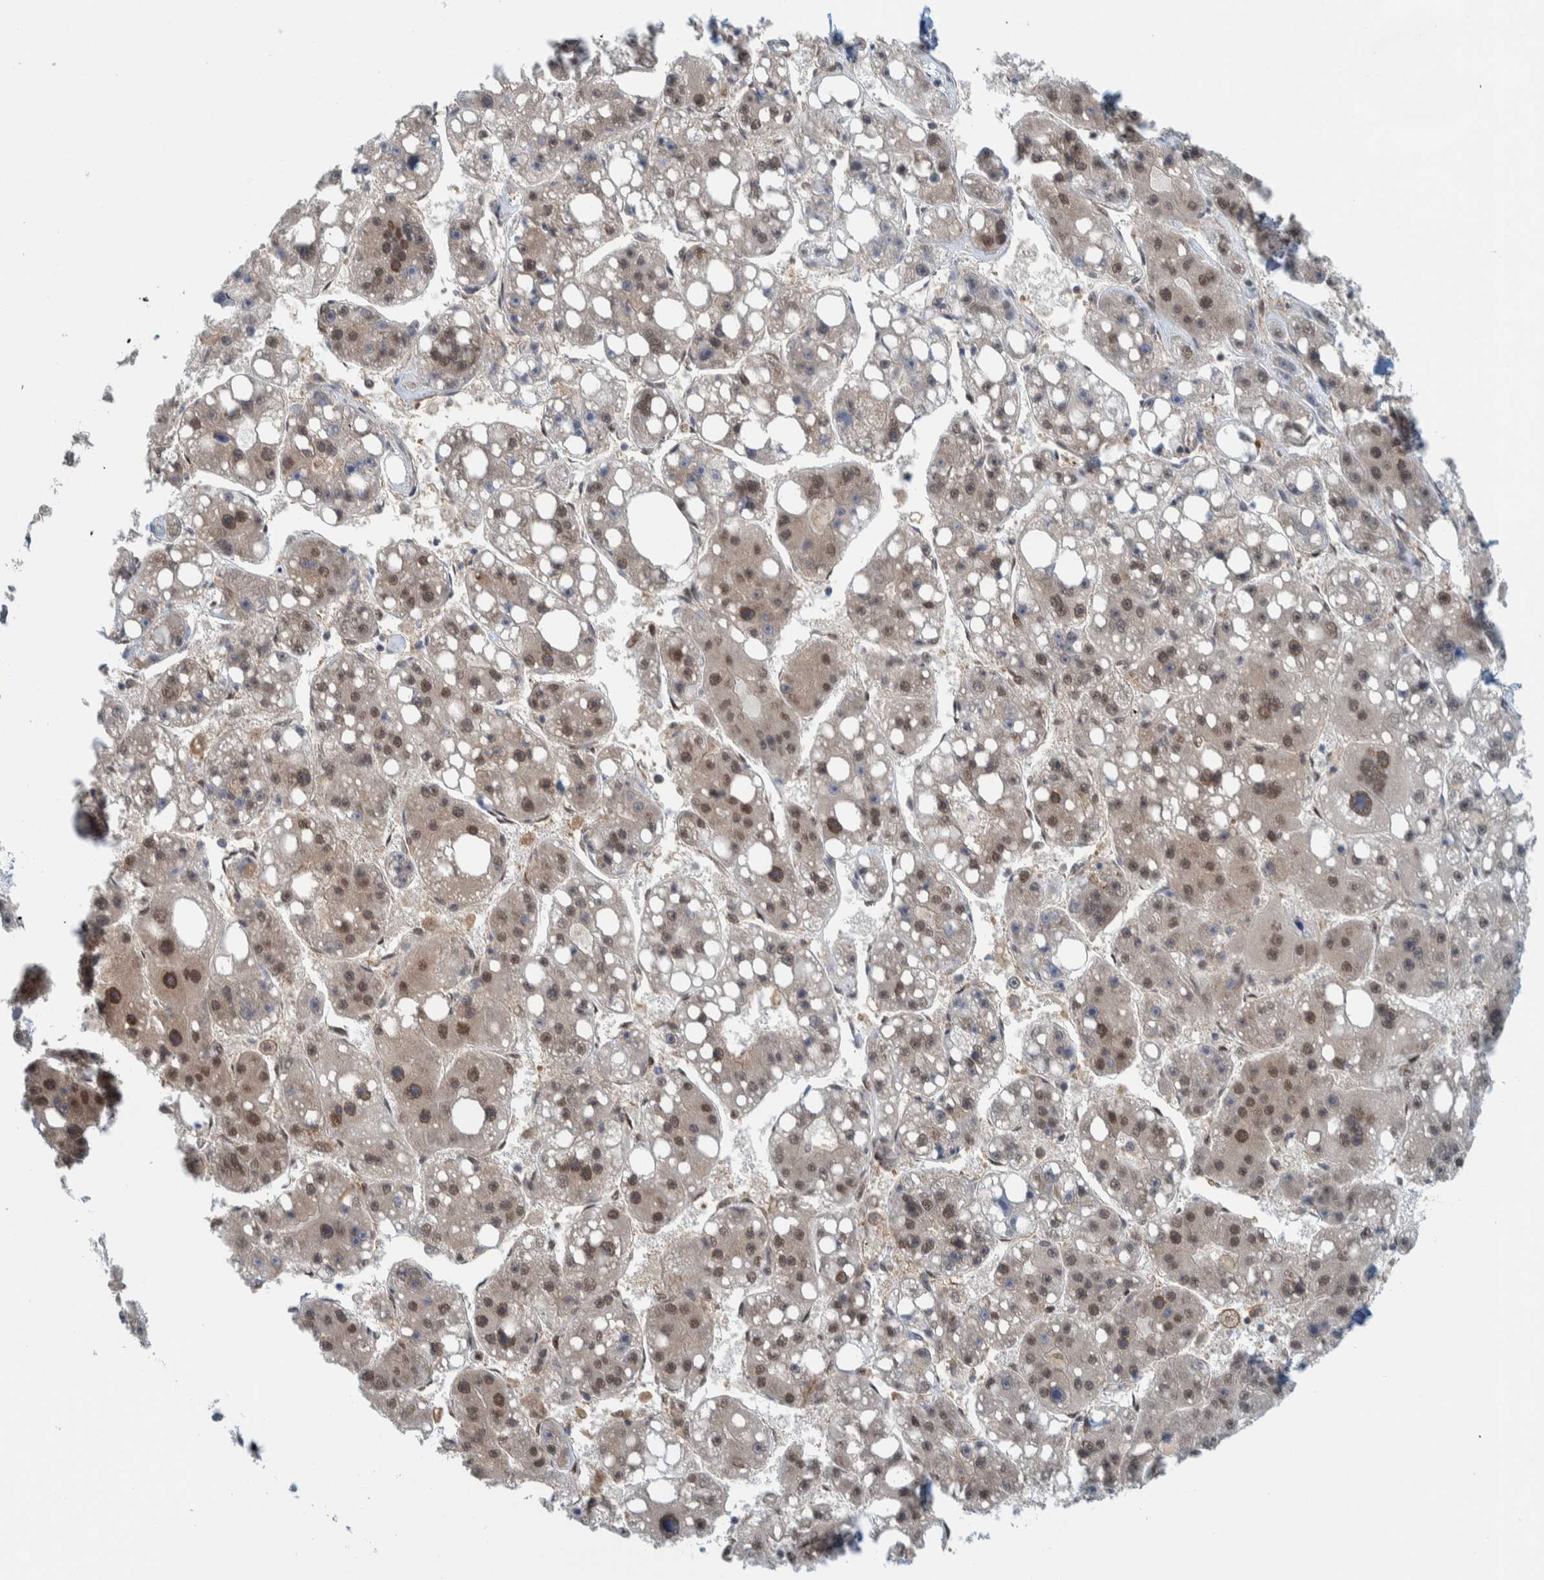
{"staining": {"intensity": "strong", "quantity": "25%-75%", "location": "cytoplasmic/membranous"}, "tissue": "liver cancer", "cell_type": "Tumor cells", "image_type": "cancer", "snomed": [{"axis": "morphology", "description": "Carcinoma, Hepatocellular, NOS"}, {"axis": "topography", "description": "Liver"}], "caption": "Liver hepatocellular carcinoma stained with a protein marker reveals strong staining in tumor cells.", "gene": "COPS3", "patient": {"sex": "female", "age": 61}}